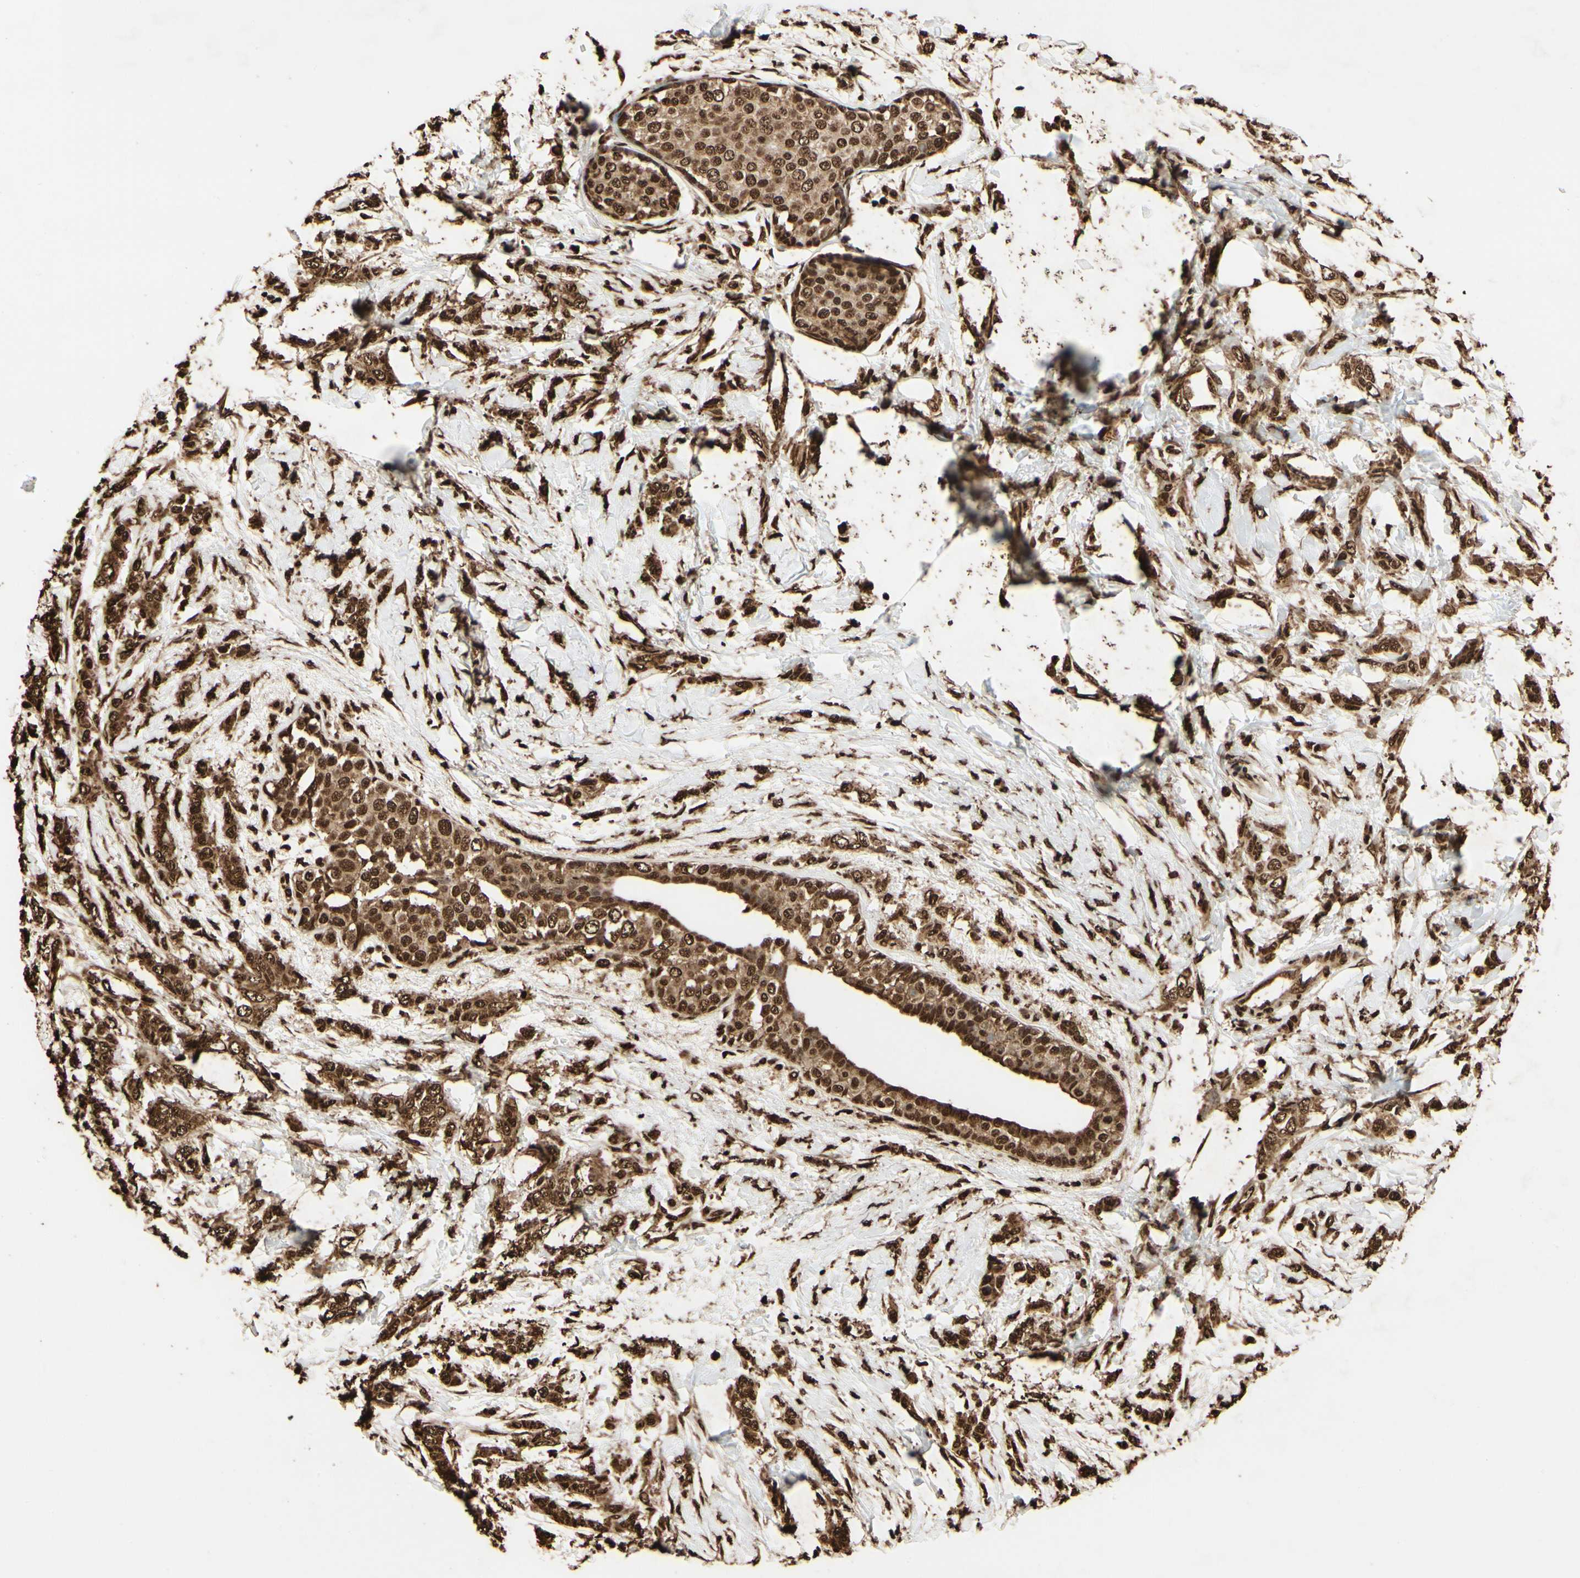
{"staining": {"intensity": "strong", "quantity": ">75%", "location": "cytoplasmic/membranous,nuclear"}, "tissue": "breast cancer", "cell_type": "Tumor cells", "image_type": "cancer", "snomed": [{"axis": "morphology", "description": "Lobular carcinoma, in situ"}, {"axis": "morphology", "description": "Lobular carcinoma"}, {"axis": "topography", "description": "Breast"}], "caption": "The immunohistochemical stain highlights strong cytoplasmic/membranous and nuclear staining in tumor cells of breast lobular carcinoma in situ tissue.", "gene": "HNRNPK", "patient": {"sex": "female", "age": 41}}